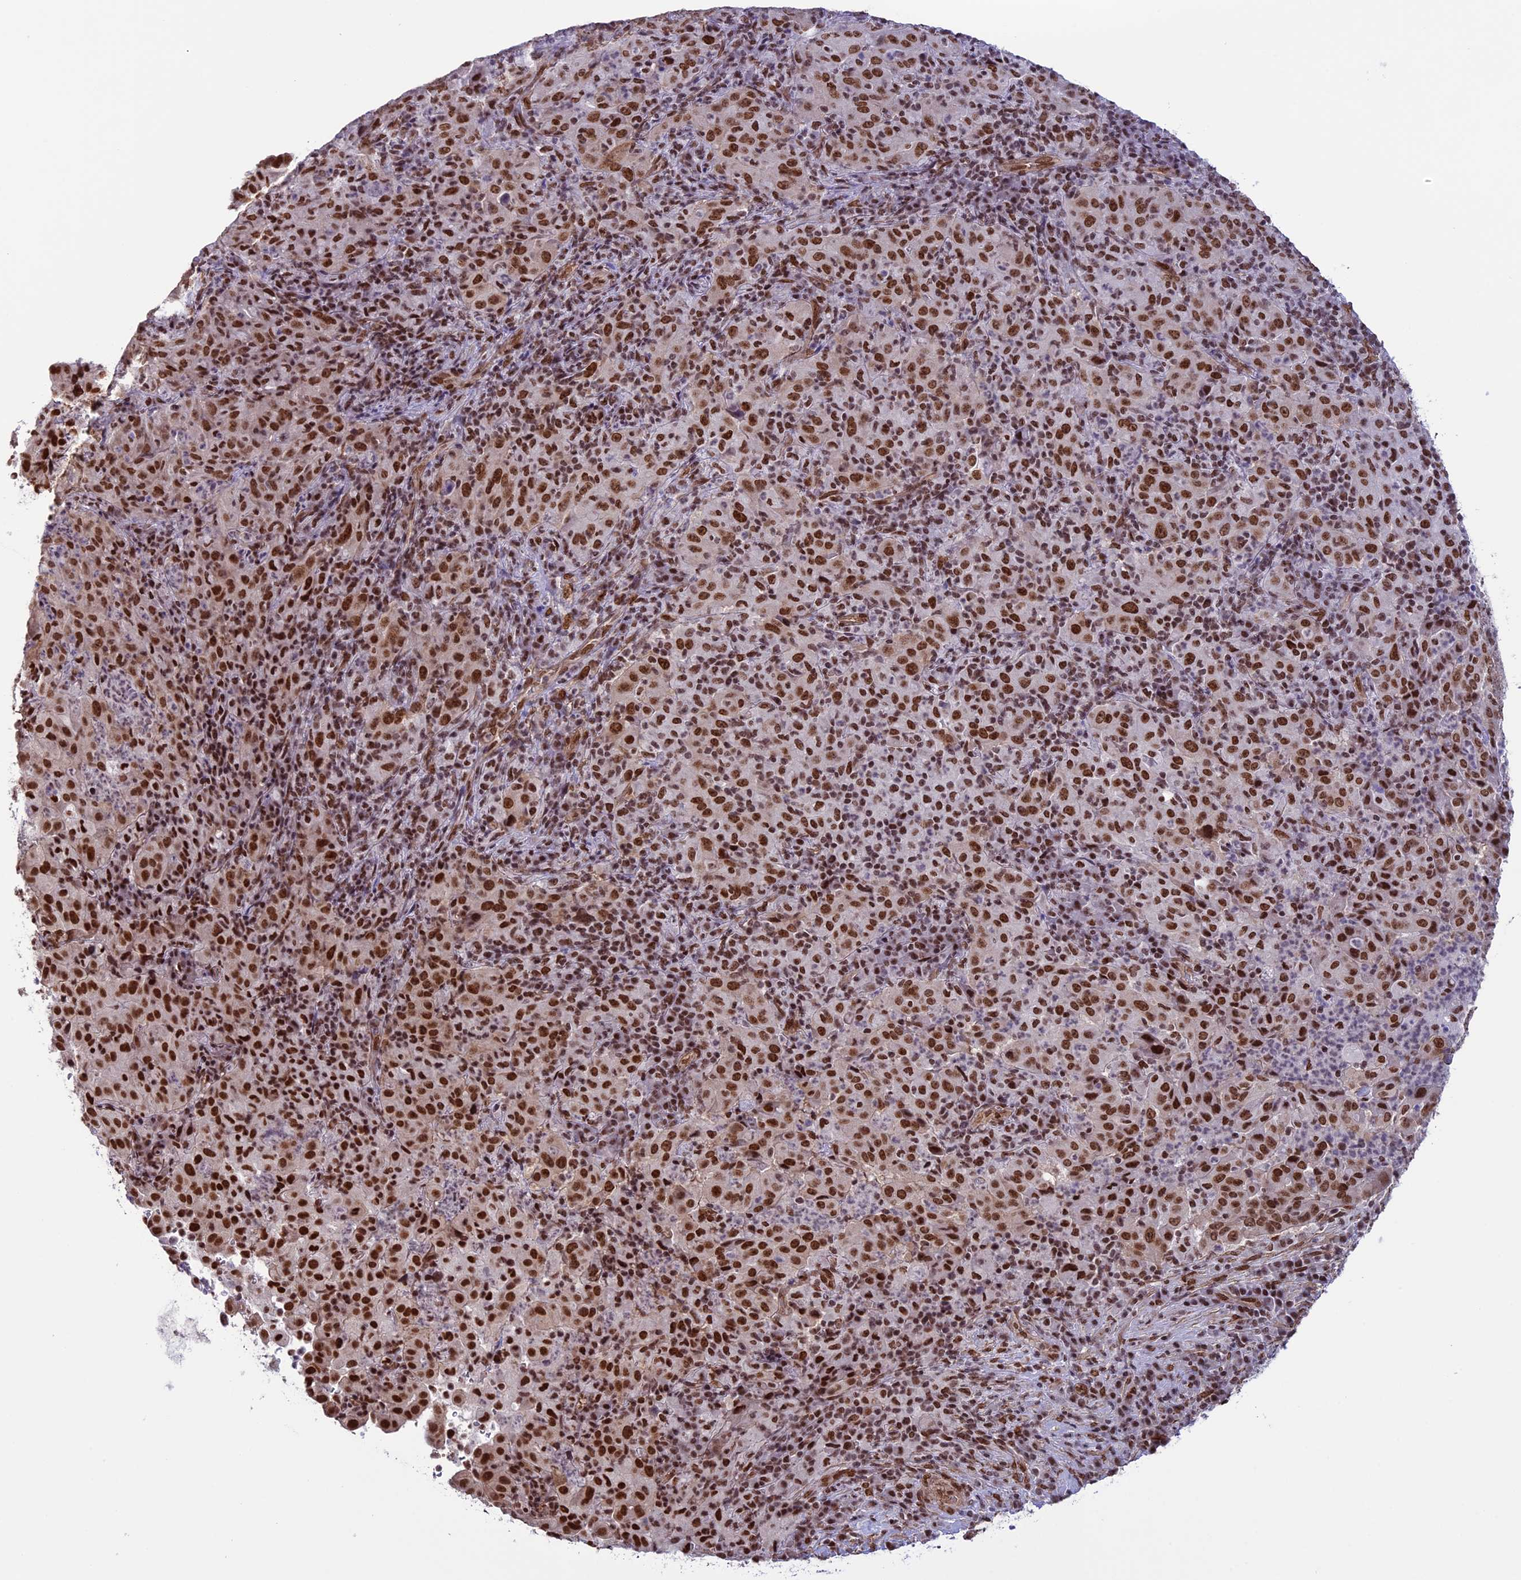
{"staining": {"intensity": "strong", "quantity": ">75%", "location": "nuclear"}, "tissue": "pancreatic cancer", "cell_type": "Tumor cells", "image_type": "cancer", "snomed": [{"axis": "morphology", "description": "Adenocarcinoma, NOS"}, {"axis": "topography", "description": "Pancreas"}], "caption": "Protein staining displays strong nuclear positivity in about >75% of tumor cells in pancreatic cancer. The staining is performed using DAB (3,3'-diaminobenzidine) brown chromogen to label protein expression. The nuclei are counter-stained blue using hematoxylin.", "gene": "MPHOSPH8", "patient": {"sex": "male", "age": 63}}